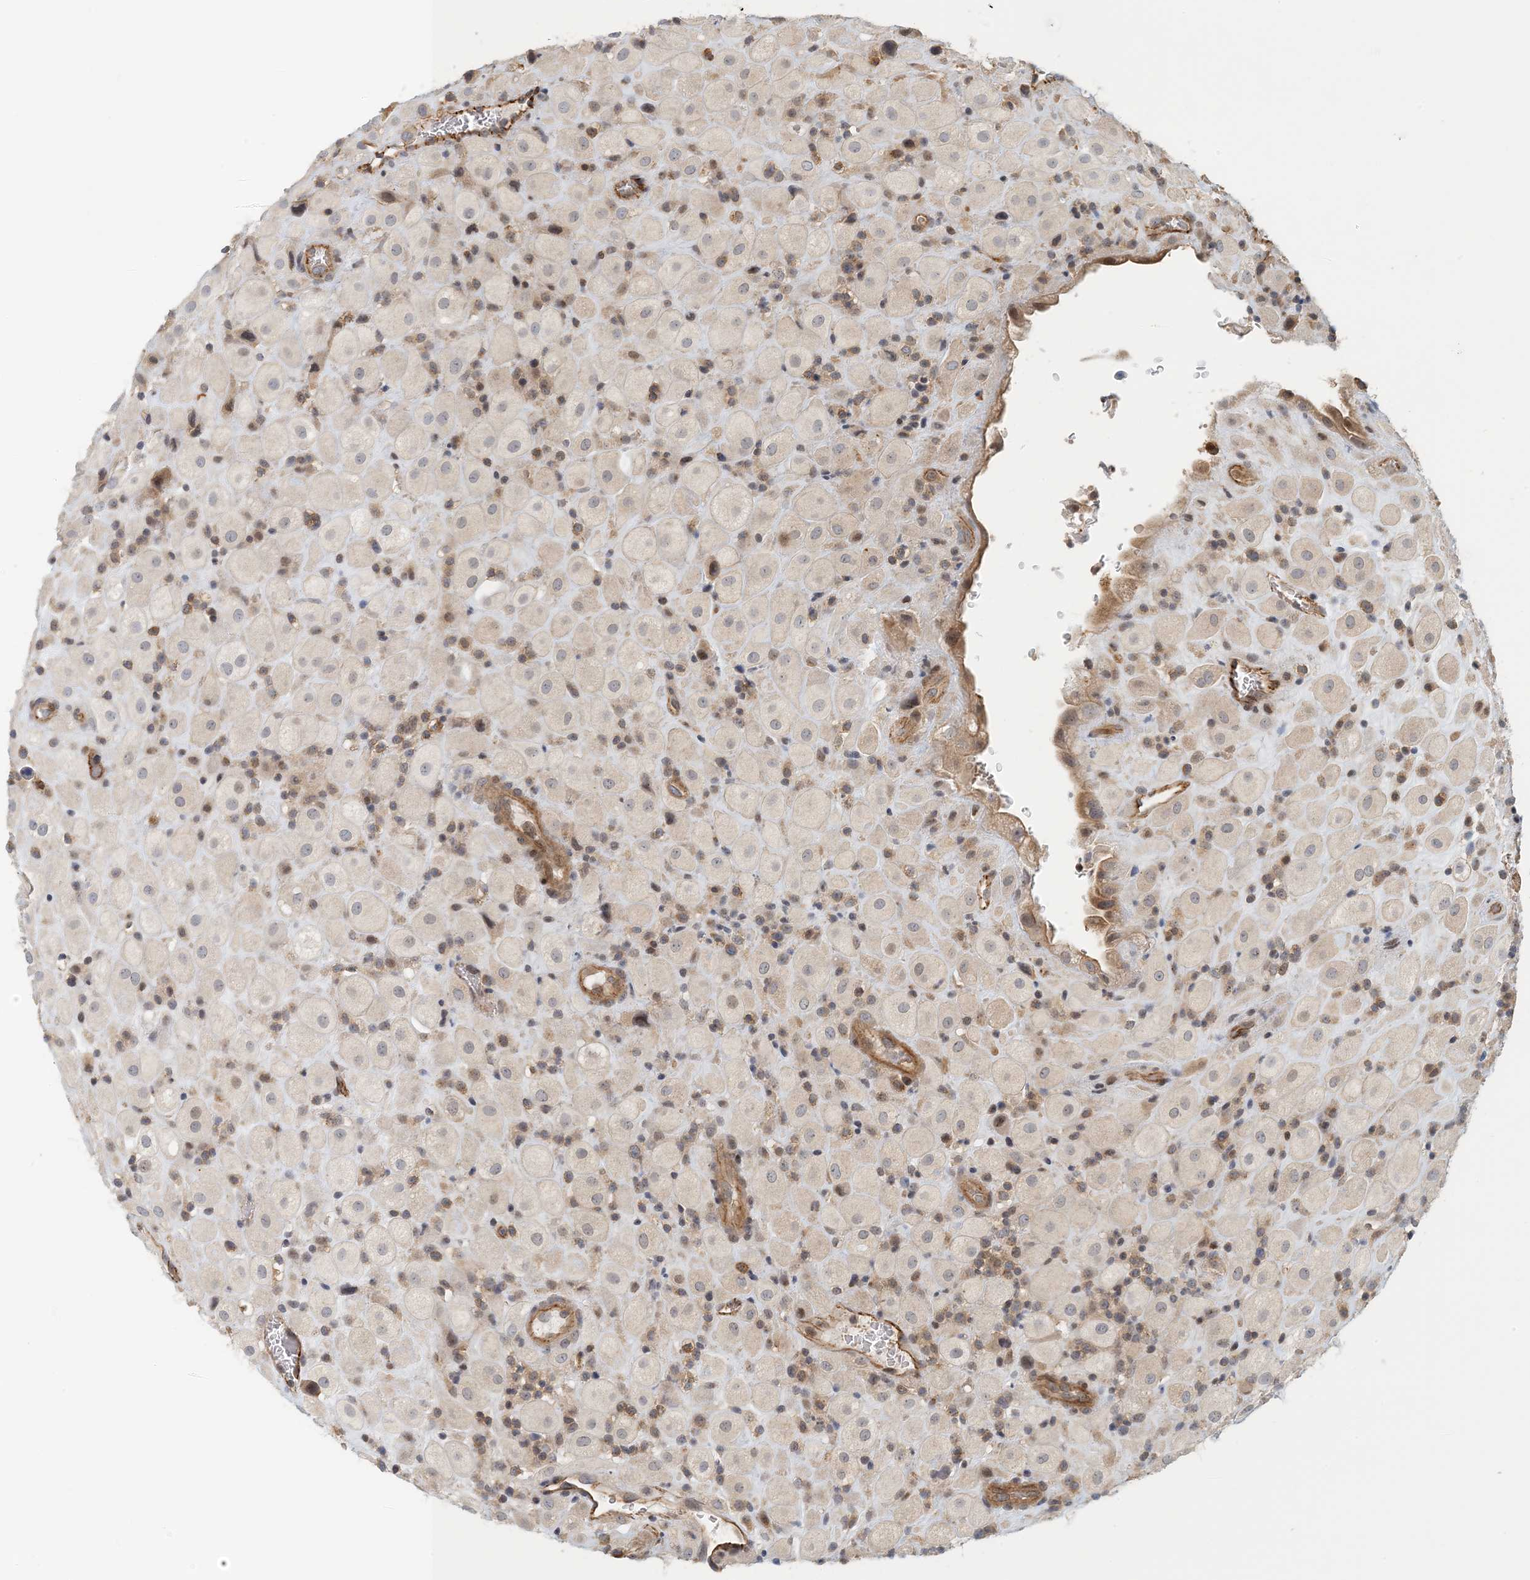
{"staining": {"intensity": "moderate", "quantity": "<25%", "location": "cytoplasmic/membranous"}, "tissue": "placenta", "cell_type": "Decidual cells", "image_type": "normal", "snomed": [{"axis": "morphology", "description": "Normal tissue, NOS"}, {"axis": "topography", "description": "Placenta"}], "caption": "A histopathology image showing moderate cytoplasmic/membranous positivity in about <25% of decidual cells in normal placenta, as visualized by brown immunohistochemical staining.", "gene": "MAPKBP1", "patient": {"sex": "female", "age": 35}}